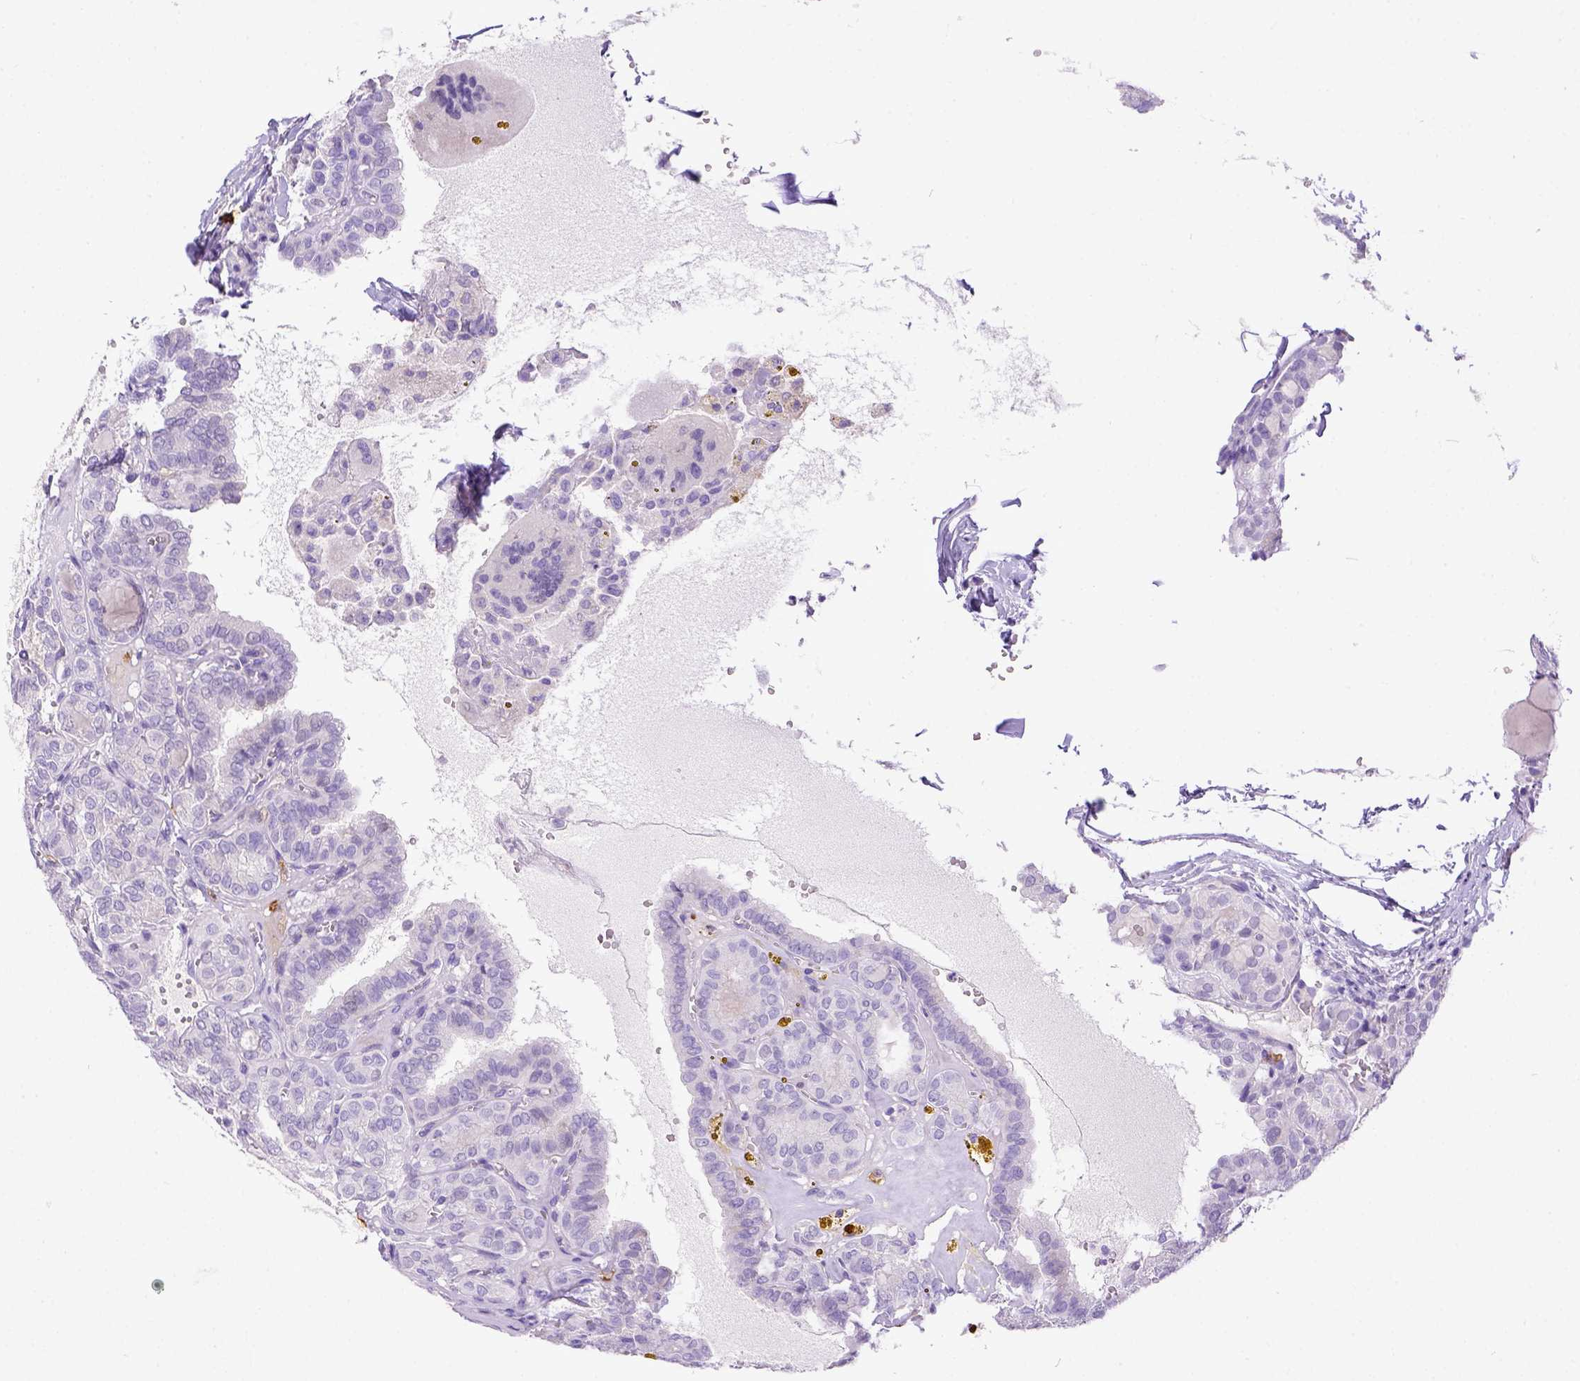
{"staining": {"intensity": "negative", "quantity": "none", "location": "none"}, "tissue": "thyroid cancer", "cell_type": "Tumor cells", "image_type": "cancer", "snomed": [{"axis": "morphology", "description": "Papillary adenocarcinoma, NOS"}, {"axis": "topography", "description": "Thyroid gland"}], "caption": "A high-resolution micrograph shows immunohistochemistry staining of thyroid cancer, which shows no significant staining in tumor cells.", "gene": "KIT", "patient": {"sex": "female", "age": 41}}